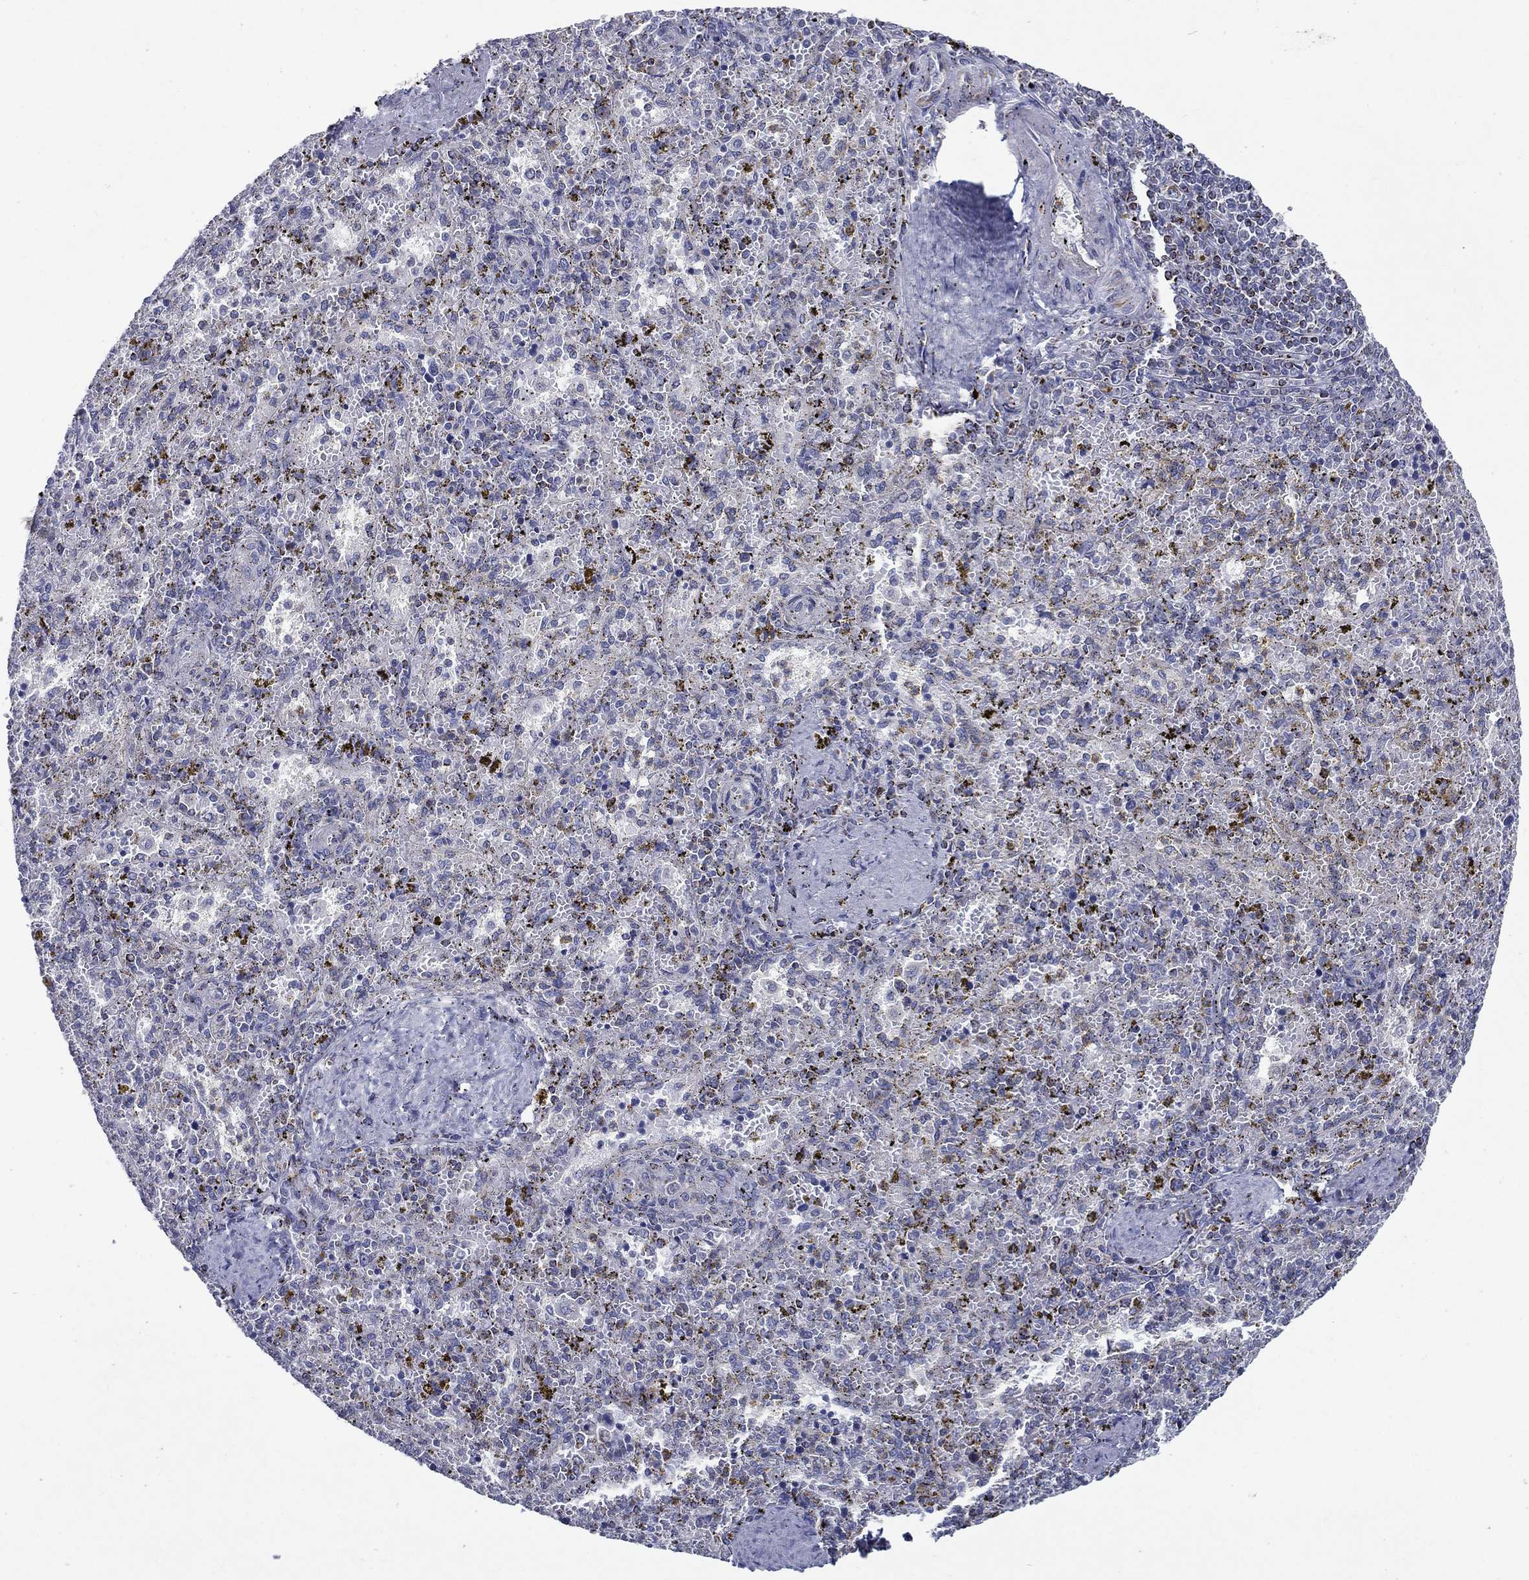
{"staining": {"intensity": "negative", "quantity": "none", "location": "none"}, "tissue": "spleen", "cell_type": "Cells in red pulp", "image_type": "normal", "snomed": [{"axis": "morphology", "description": "Normal tissue, NOS"}, {"axis": "topography", "description": "Spleen"}], "caption": "Cells in red pulp show no significant staining in unremarkable spleen. (DAB immunohistochemistry (IHC), high magnification).", "gene": "SFXN1", "patient": {"sex": "female", "age": 50}}